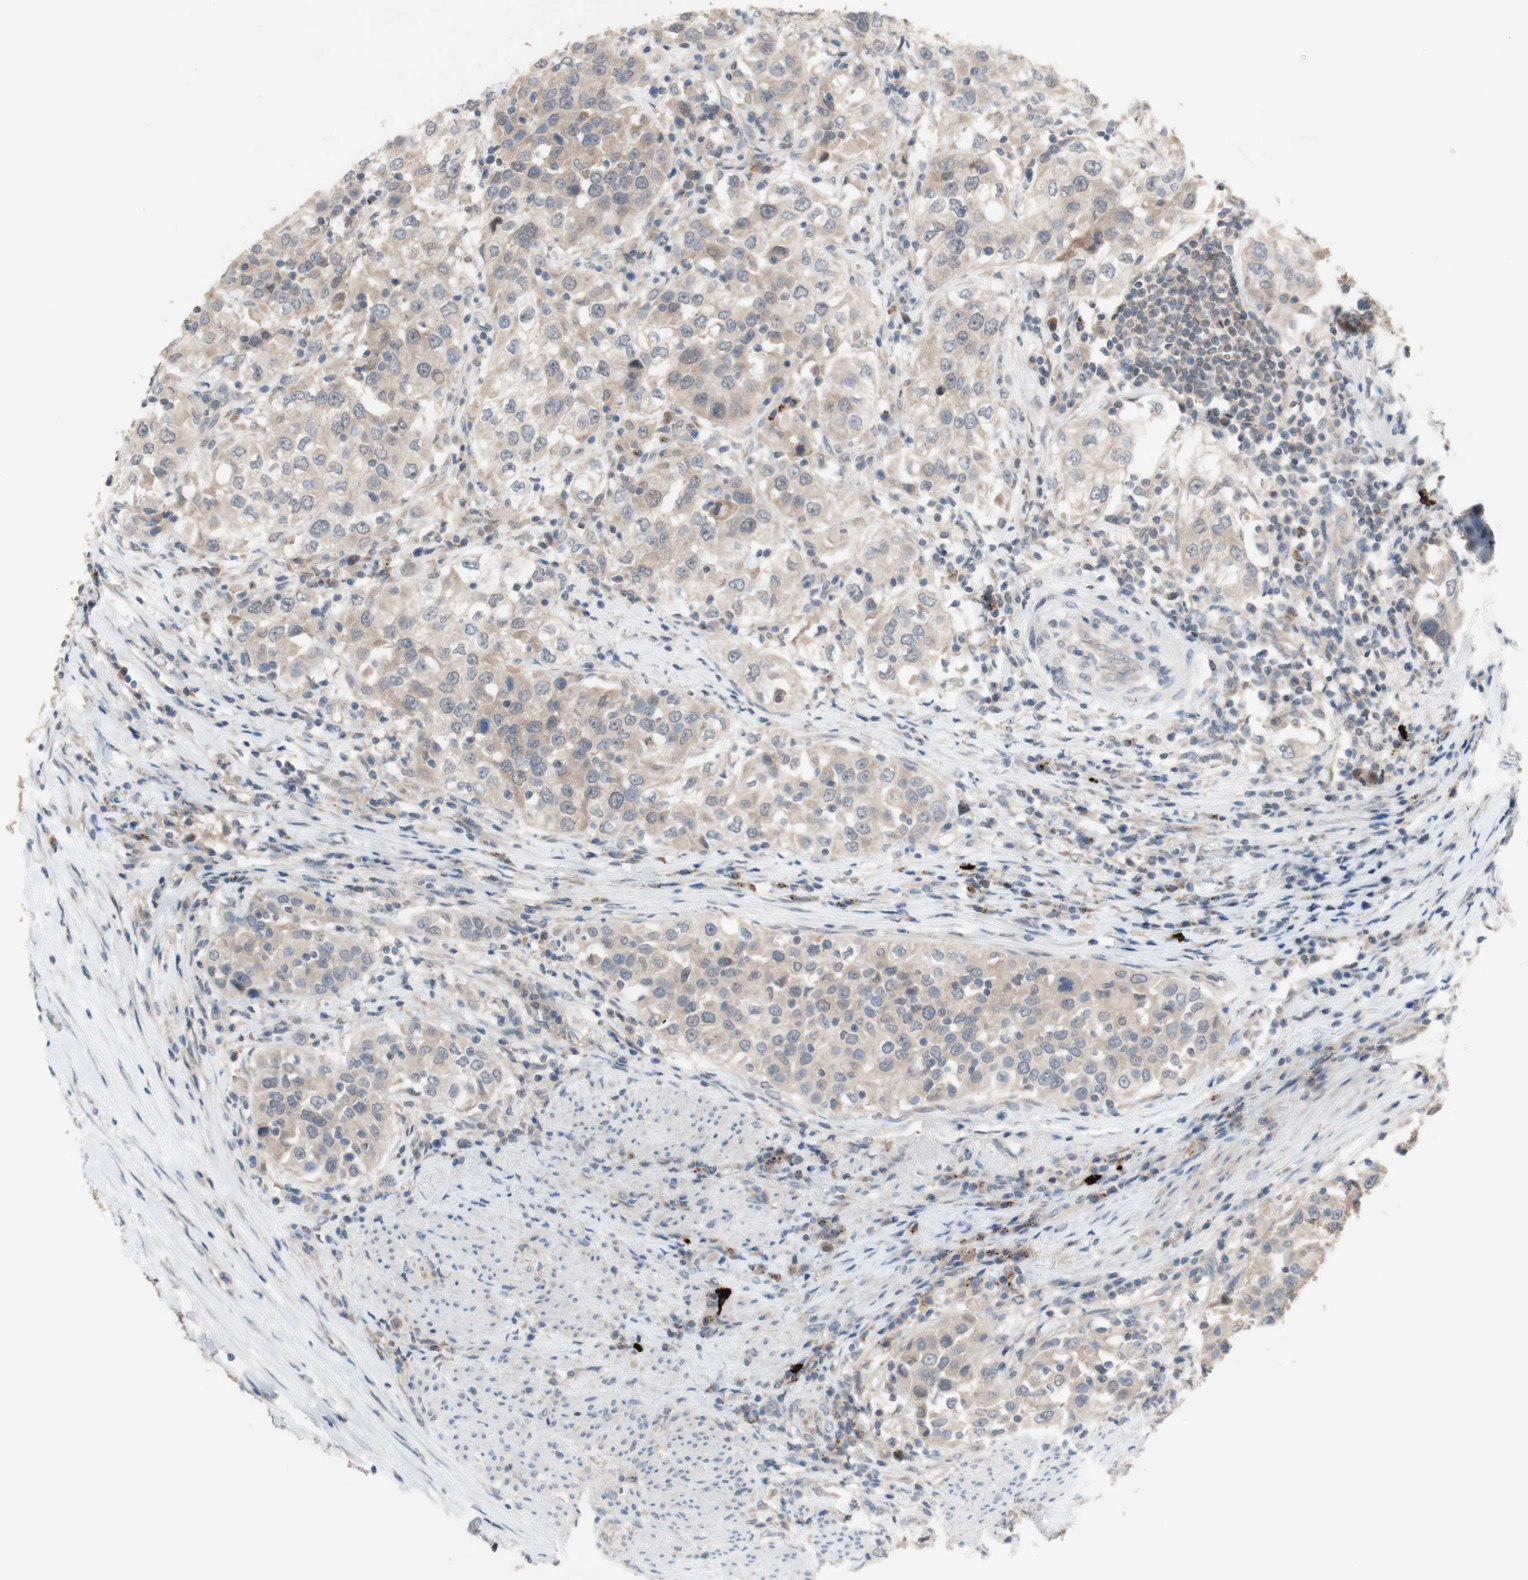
{"staining": {"intensity": "weak", "quantity": ">75%", "location": "cytoplasmic/membranous"}, "tissue": "urothelial cancer", "cell_type": "Tumor cells", "image_type": "cancer", "snomed": [{"axis": "morphology", "description": "Urothelial carcinoma, High grade"}, {"axis": "topography", "description": "Urinary bladder"}], "caption": "Weak cytoplasmic/membranous positivity for a protein is appreciated in approximately >75% of tumor cells of urothelial cancer using immunohistochemistry (IHC).", "gene": "PEX2", "patient": {"sex": "female", "age": 80}}